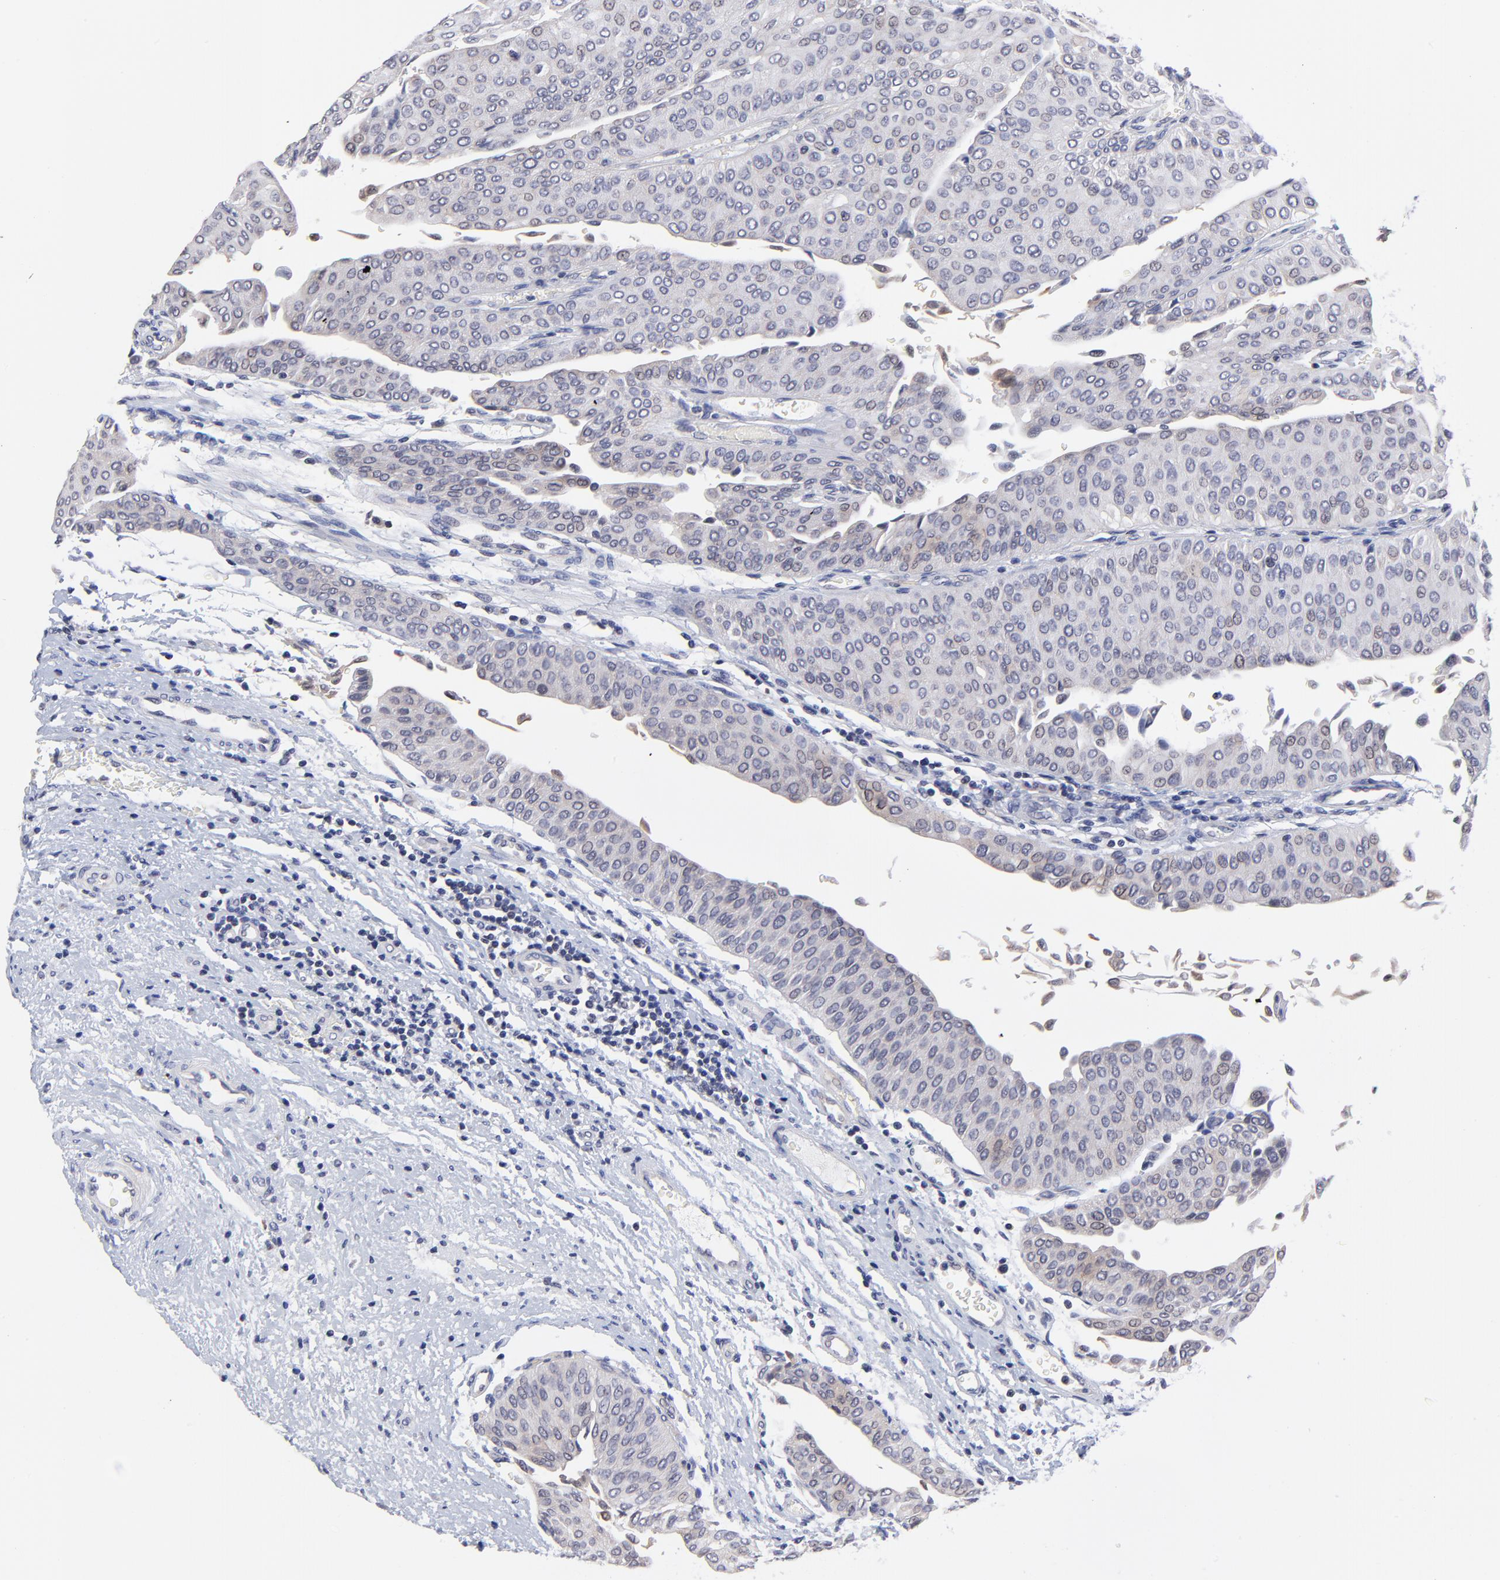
{"staining": {"intensity": "negative", "quantity": "none", "location": "none"}, "tissue": "urothelial cancer", "cell_type": "Tumor cells", "image_type": "cancer", "snomed": [{"axis": "morphology", "description": "Urothelial carcinoma, Low grade"}, {"axis": "topography", "description": "Urinary bladder"}], "caption": "The immunohistochemistry histopathology image has no significant positivity in tumor cells of urothelial cancer tissue.", "gene": "FBXO8", "patient": {"sex": "male", "age": 64}}